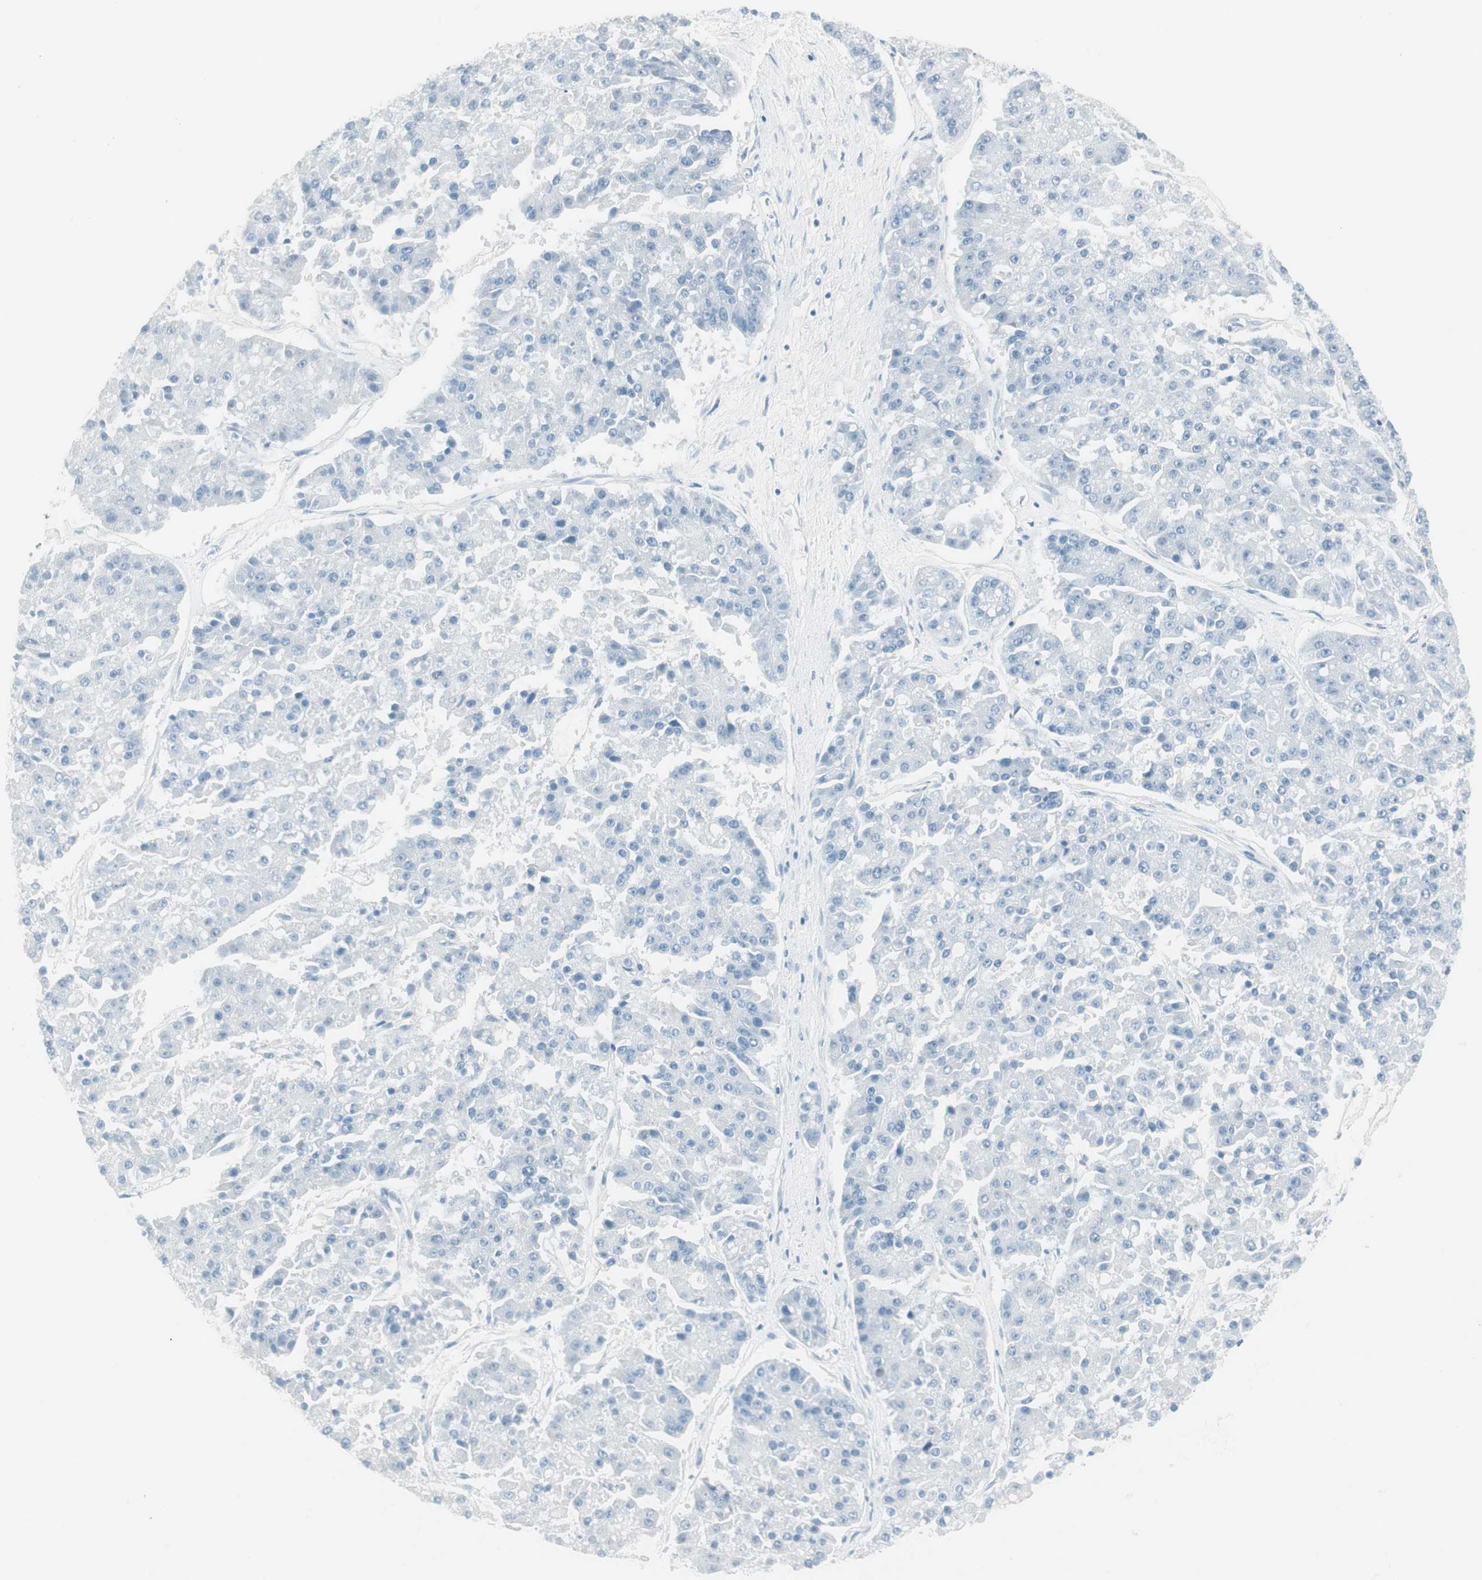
{"staining": {"intensity": "negative", "quantity": "none", "location": "none"}, "tissue": "pancreatic cancer", "cell_type": "Tumor cells", "image_type": "cancer", "snomed": [{"axis": "morphology", "description": "Adenocarcinoma, NOS"}, {"axis": "topography", "description": "Pancreas"}], "caption": "IHC of human pancreatic cancer exhibits no expression in tumor cells.", "gene": "ITLN2", "patient": {"sex": "male", "age": 50}}